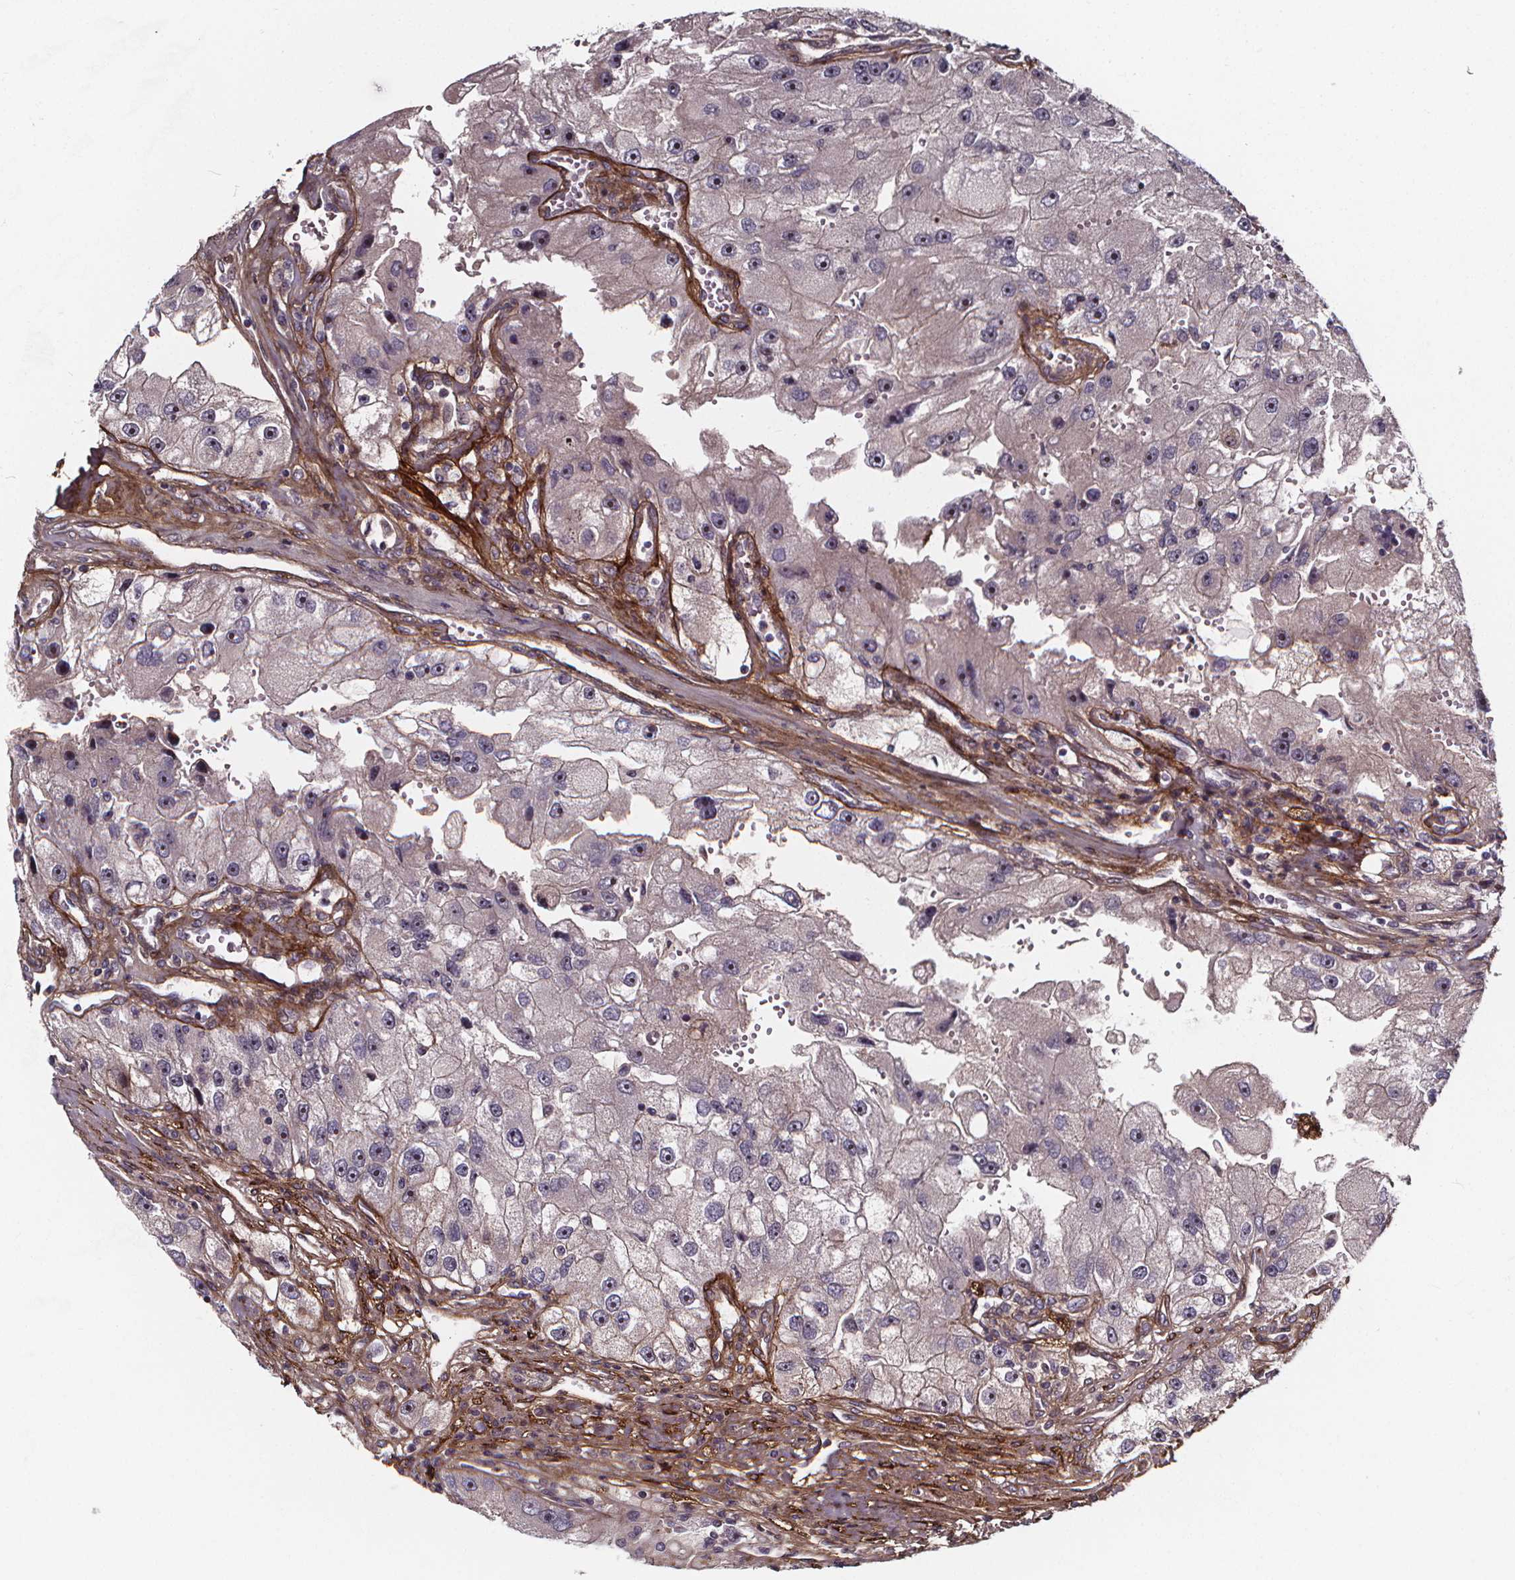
{"staining": {"intensity": "negative", "quantity": "none", "location": "none"}, "tissue": "renal cancer", "cell_type": "Tumor cells", "image_type": "cancer", "snomed": [{"axis": "morphology", "description": "Adenocarcinoma, NOS"}, {"axis": "topography", "description": "Kidney"}], "caption": "The immunohistochemistry micrograph has no significant staining in tumor cells of adenocarcinoma (renal) tissue.", "gene": "AEBP1", "patient": {"sex": "male", "age": 63}}